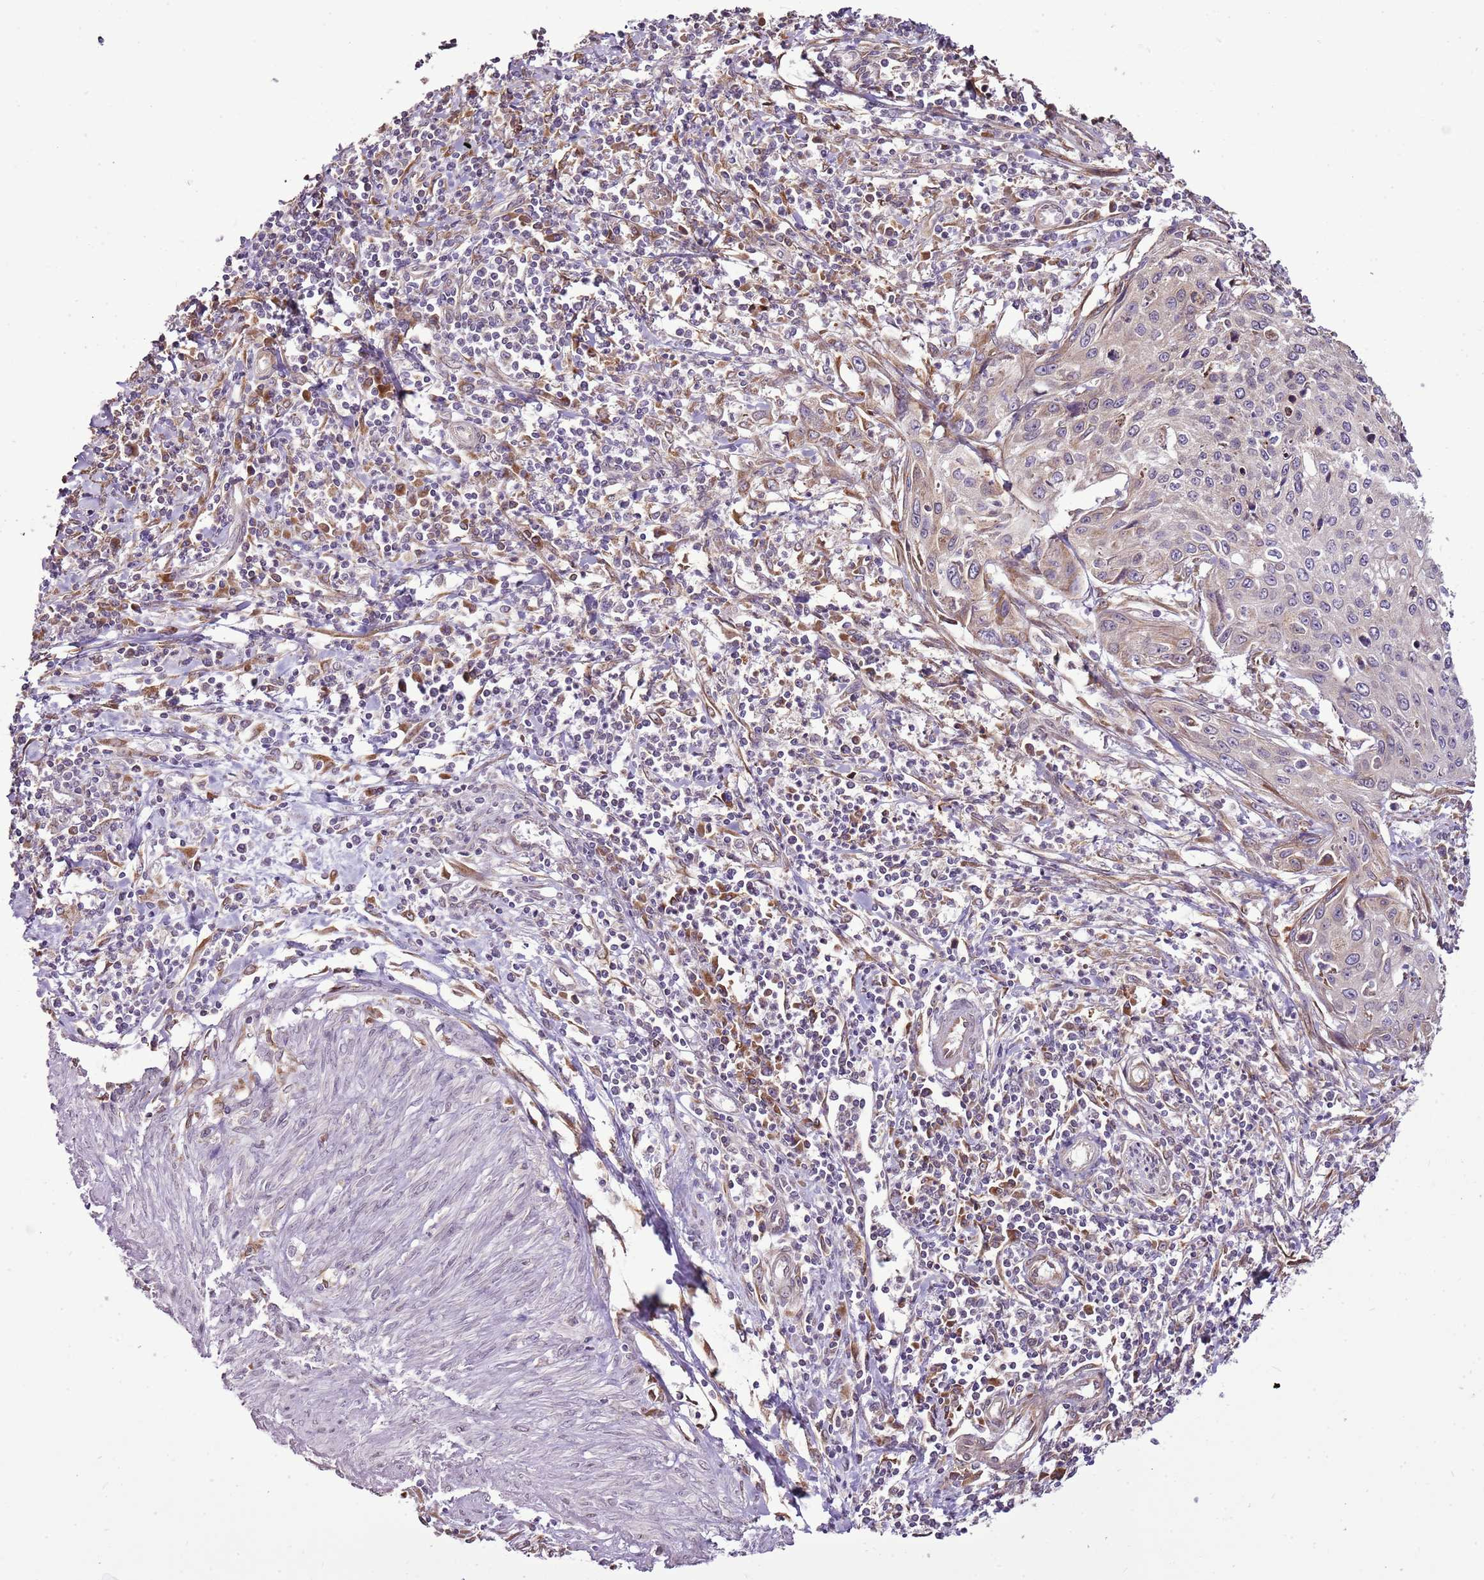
{"staining": {"intensity": "weak", "quantity": "<25%", "location": "cytoplasmic/membranous"}, "tissue": "cervical cancer", "cell_type": "Tumor cells", "image_type": "cancer", "snomed": [{"axis": "morphology", "description": "Squamous cell carcinoma, NOS"}, {"axis": "topography", "description": "Cervix"}], "caption": "A photomicrograph of human cervical cancer (squamous cell carcinoma) is negative for staining in tumor cells. (Stains: DAB (3,3'-diaminobenzidine) immunohistochemistry (IHC) with hematoxylin counter stain, Microscopy: brightfield microscopy at high magnification).", "gene": "TMED10", "patient": {"sex": "female", "age": 32}}